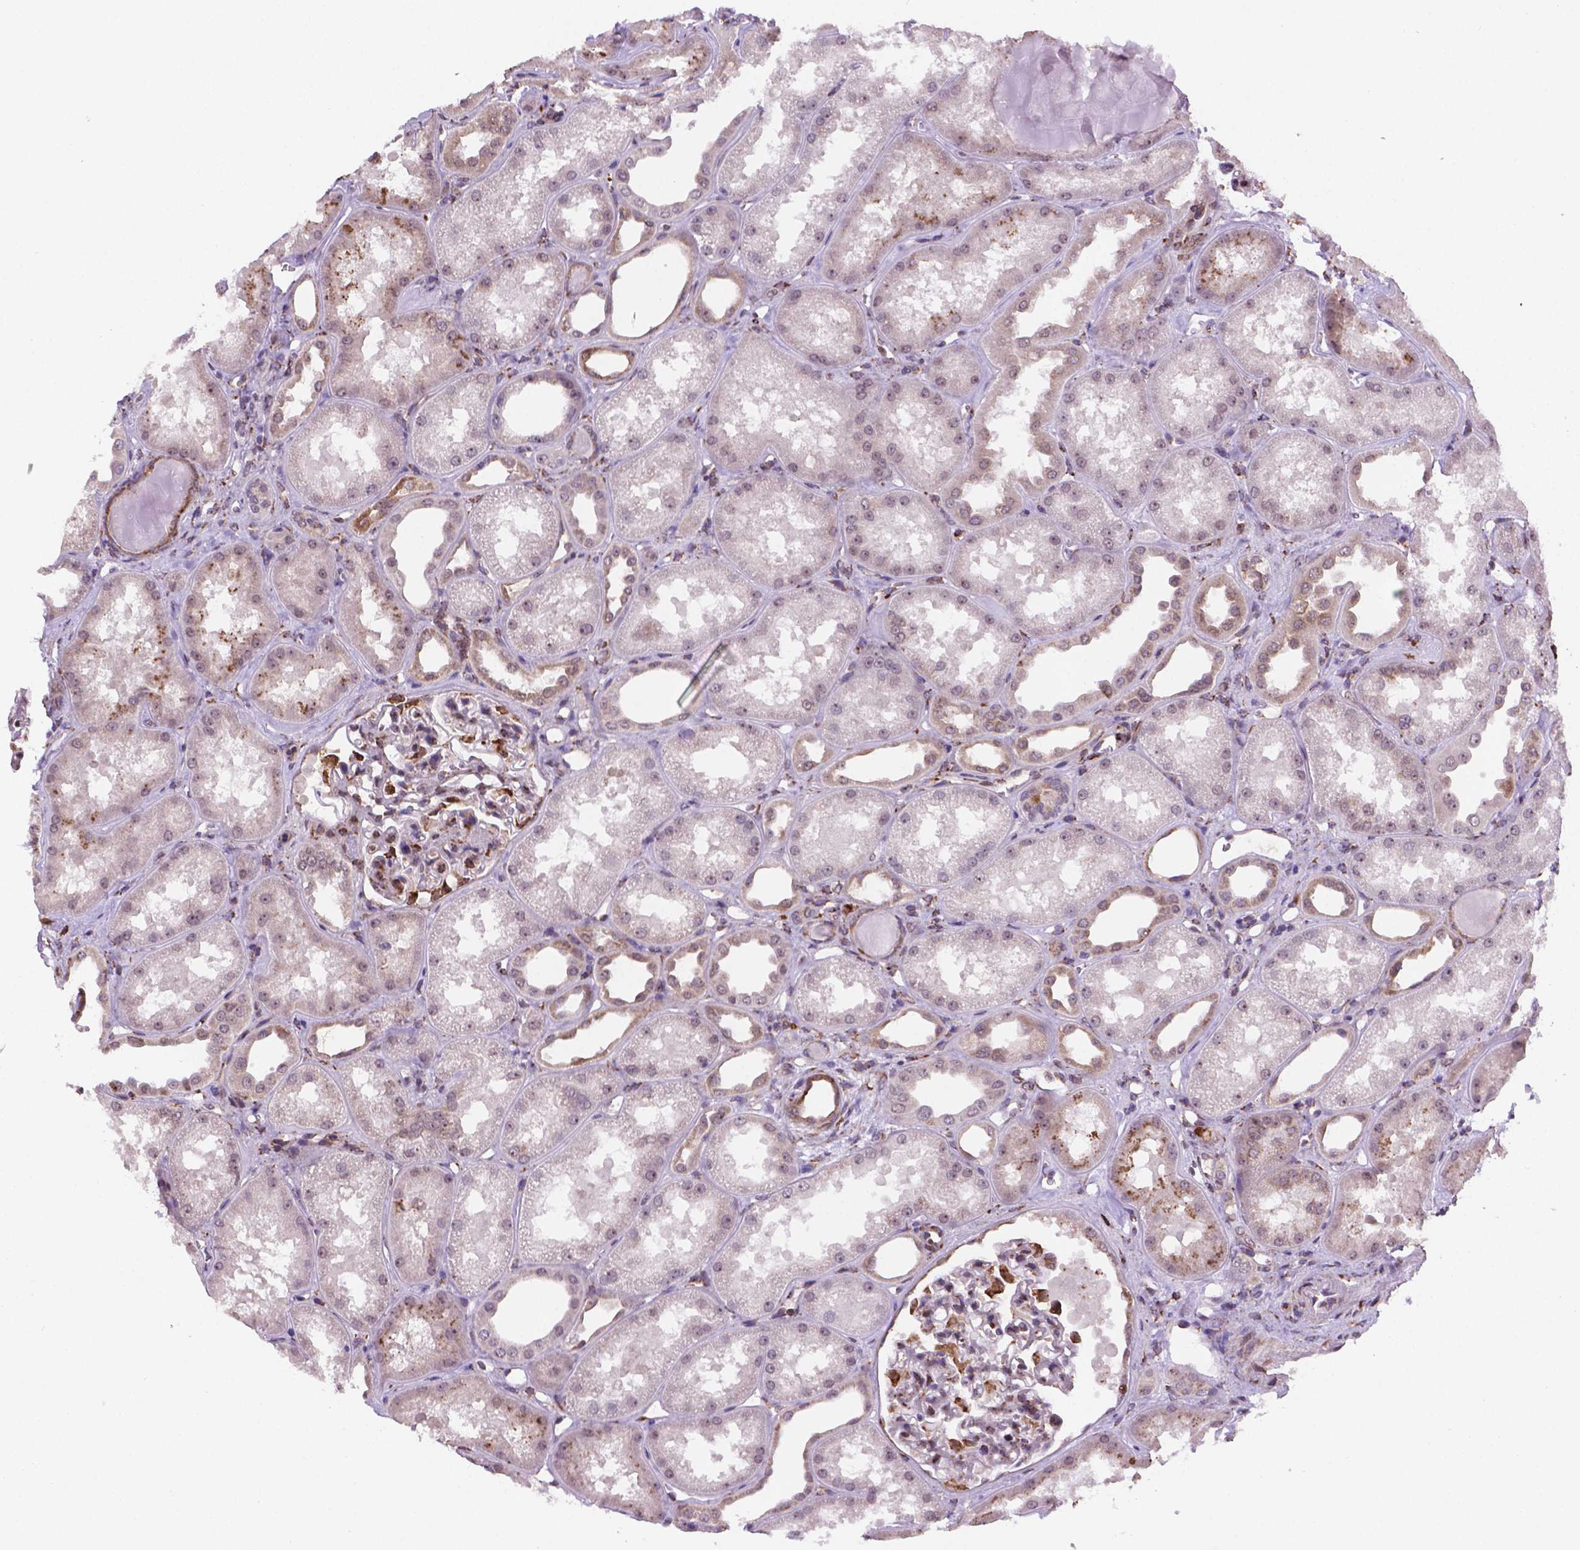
{"staining": {"intensity": "strong", "quantity": "<25%", "location": "cytoplasmic/membranous"}, "tissue": "kidney", "cell_type": "Cells in glomeruli", "image_type": "normal", "snomed": [{"axis": "morphology", "description": "Normal tissue, NOS"}, {"axis": "topography", "description": "Kidney"}], "caption": "Kidney stained with DAB (3,3'-diaminobenzidine) immunohistochemistry demonstrates medium levels of strong cytoplasmic/membranous expression in about <25% of cells in glomeruli. The staining is performed using DAB brown chromogen to label protein expression. The nuclei are counter-stained blue using hematoxylin.", "gene": "FNIP1", "patient": {"sex": "male", "age": 61}}